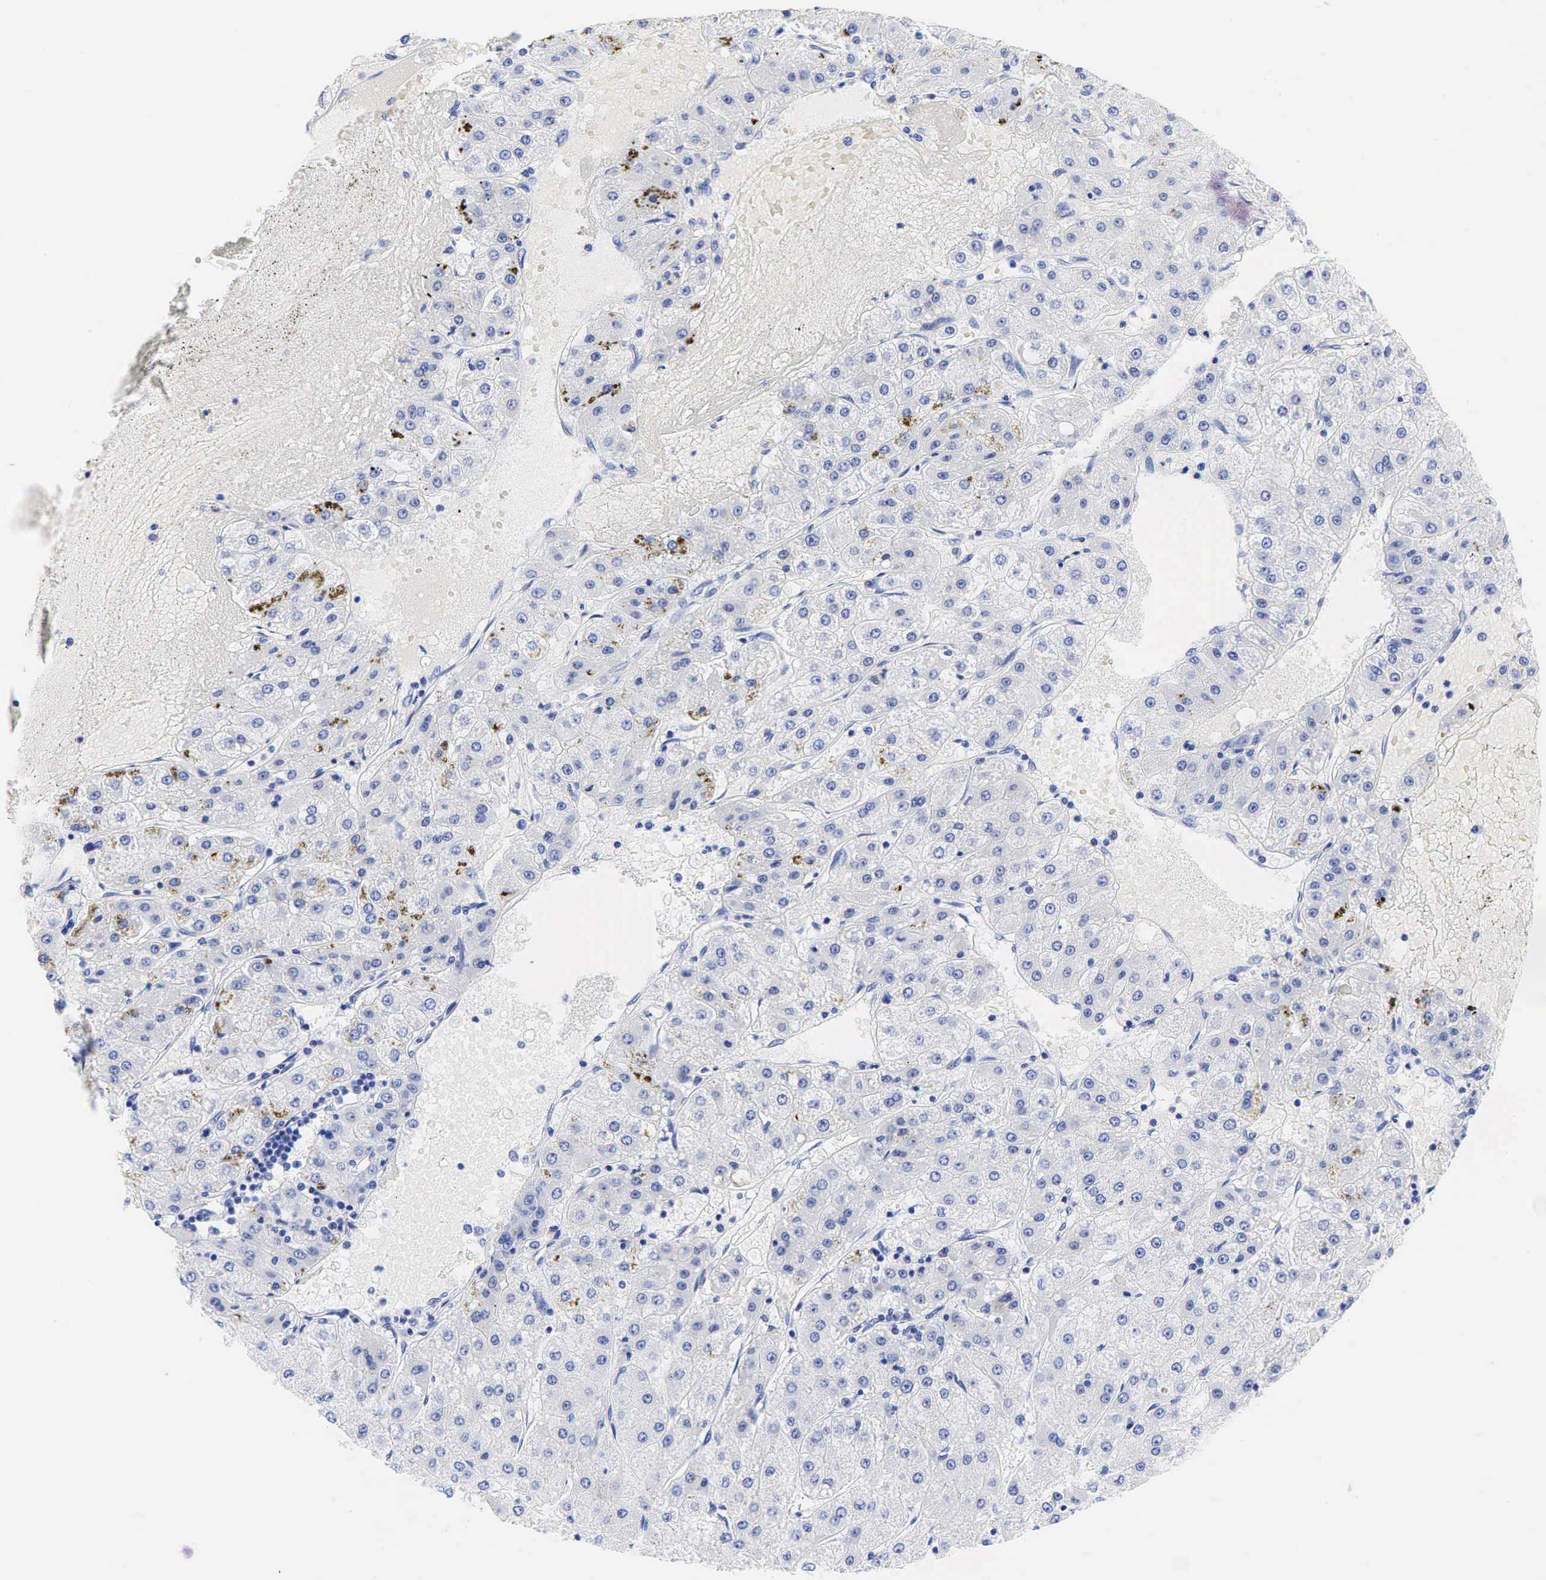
{"staining": {"intensity": "negative", "quantity": "none", "location": "none"}, "tissue": "liver cancer", "cell_type": "Tumor cells", "image_type": "cancer", "snomed": [{"axis": "morphology", "description": "Carcinoma, Hepatocellular, NOS"}, {"axis": "topography", "description": "Liver"}], "caption": "There is no significant expression in tumor cells of liver cancer.", "gene": "ESR1", "patient": {"sex": "female", "age": 52}}